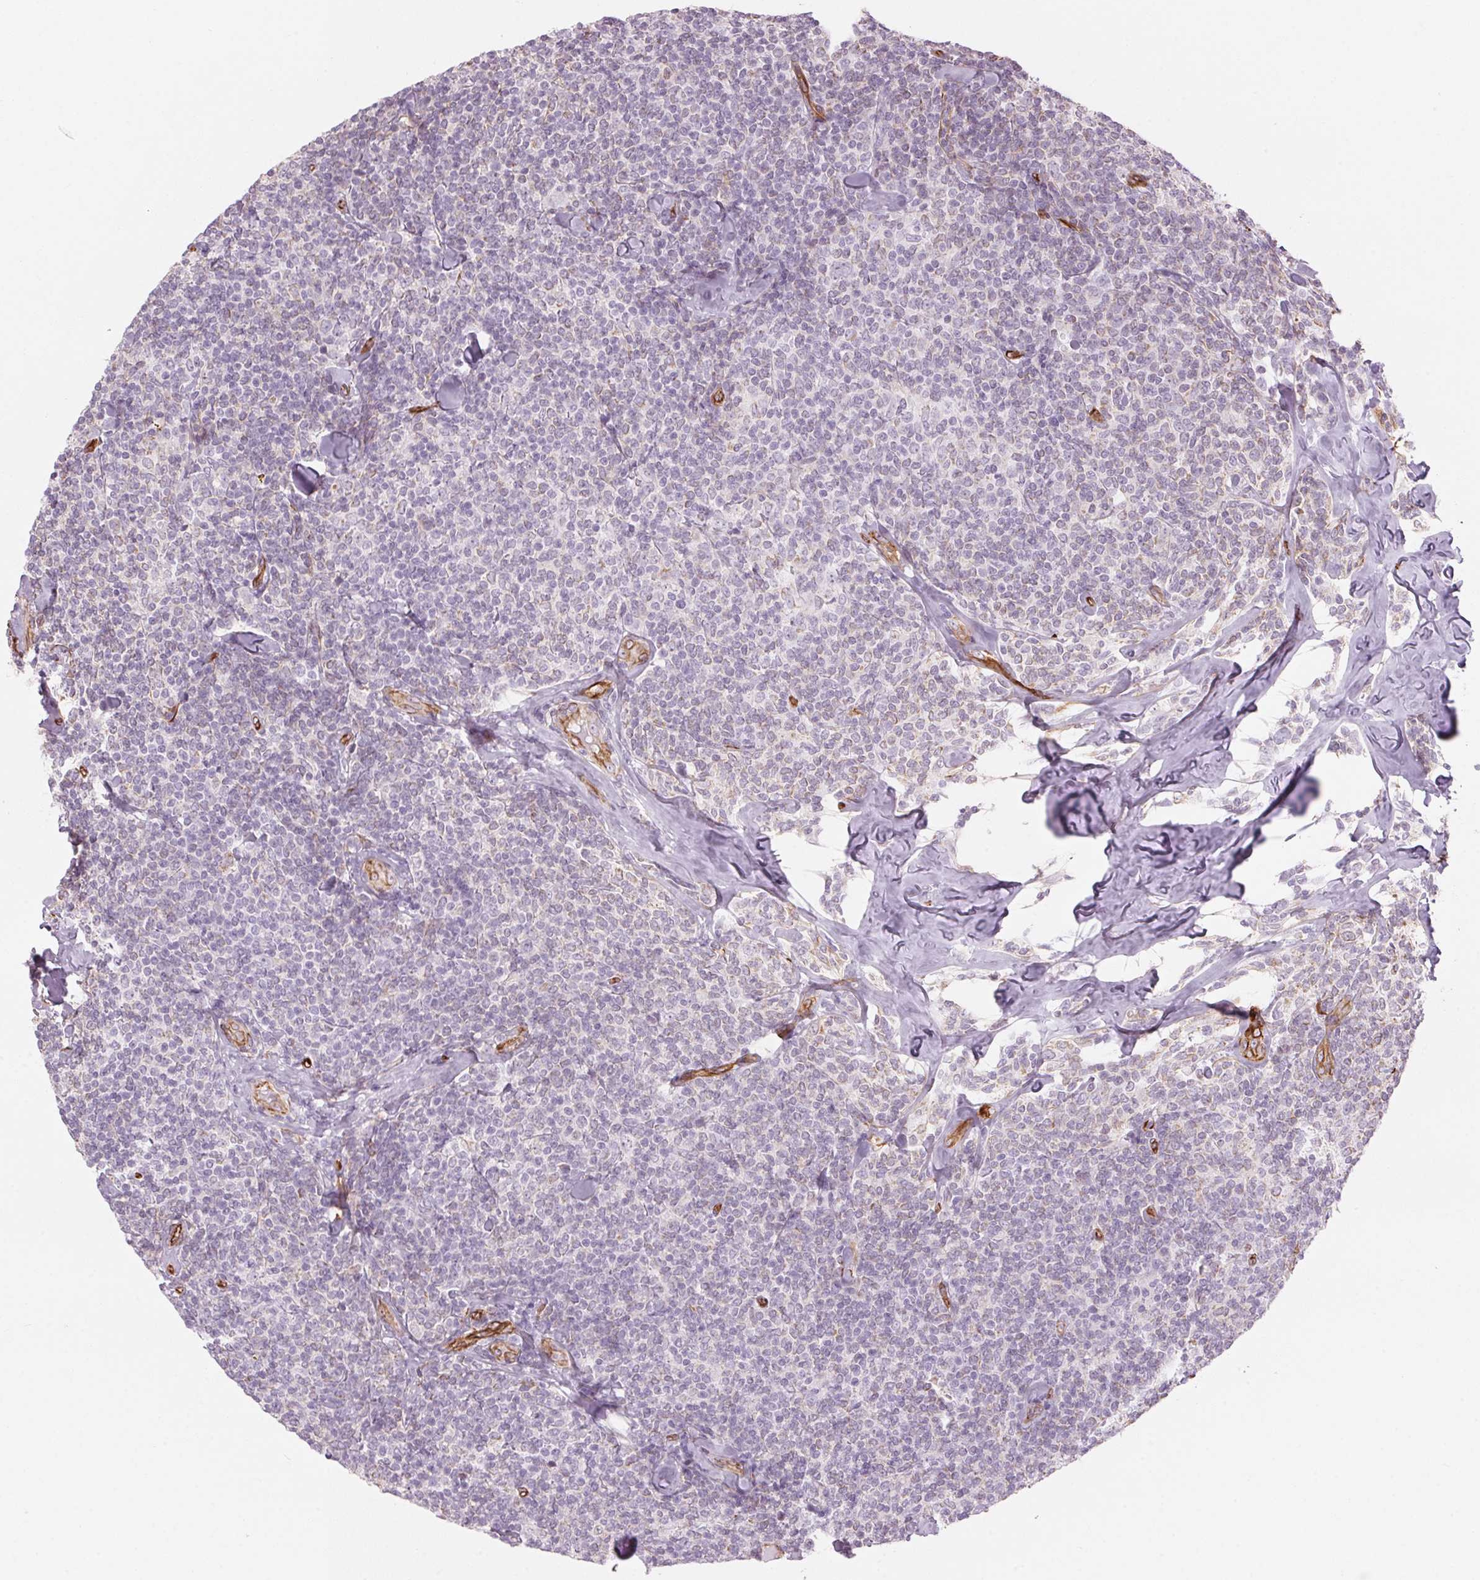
{"staining": {"intensity": "negative", "quantity": "none", "location": "none"}, "tissue": "lymphoma", "cell_type": "Tumor cells", "image_type": "cancer", "snomed": [{"axis": "morphology", "description": "Malignant lymphoma, non-Hodgkin's type, Low grade"}, {"axis": "topography", "description": "Lymph node"}], "caption": "An image of lymphoma stained for a protein demonstrates no brown staining in tumor cells.", "gene": "CLPS", "patient": {"sex": "female", "age": 56}}